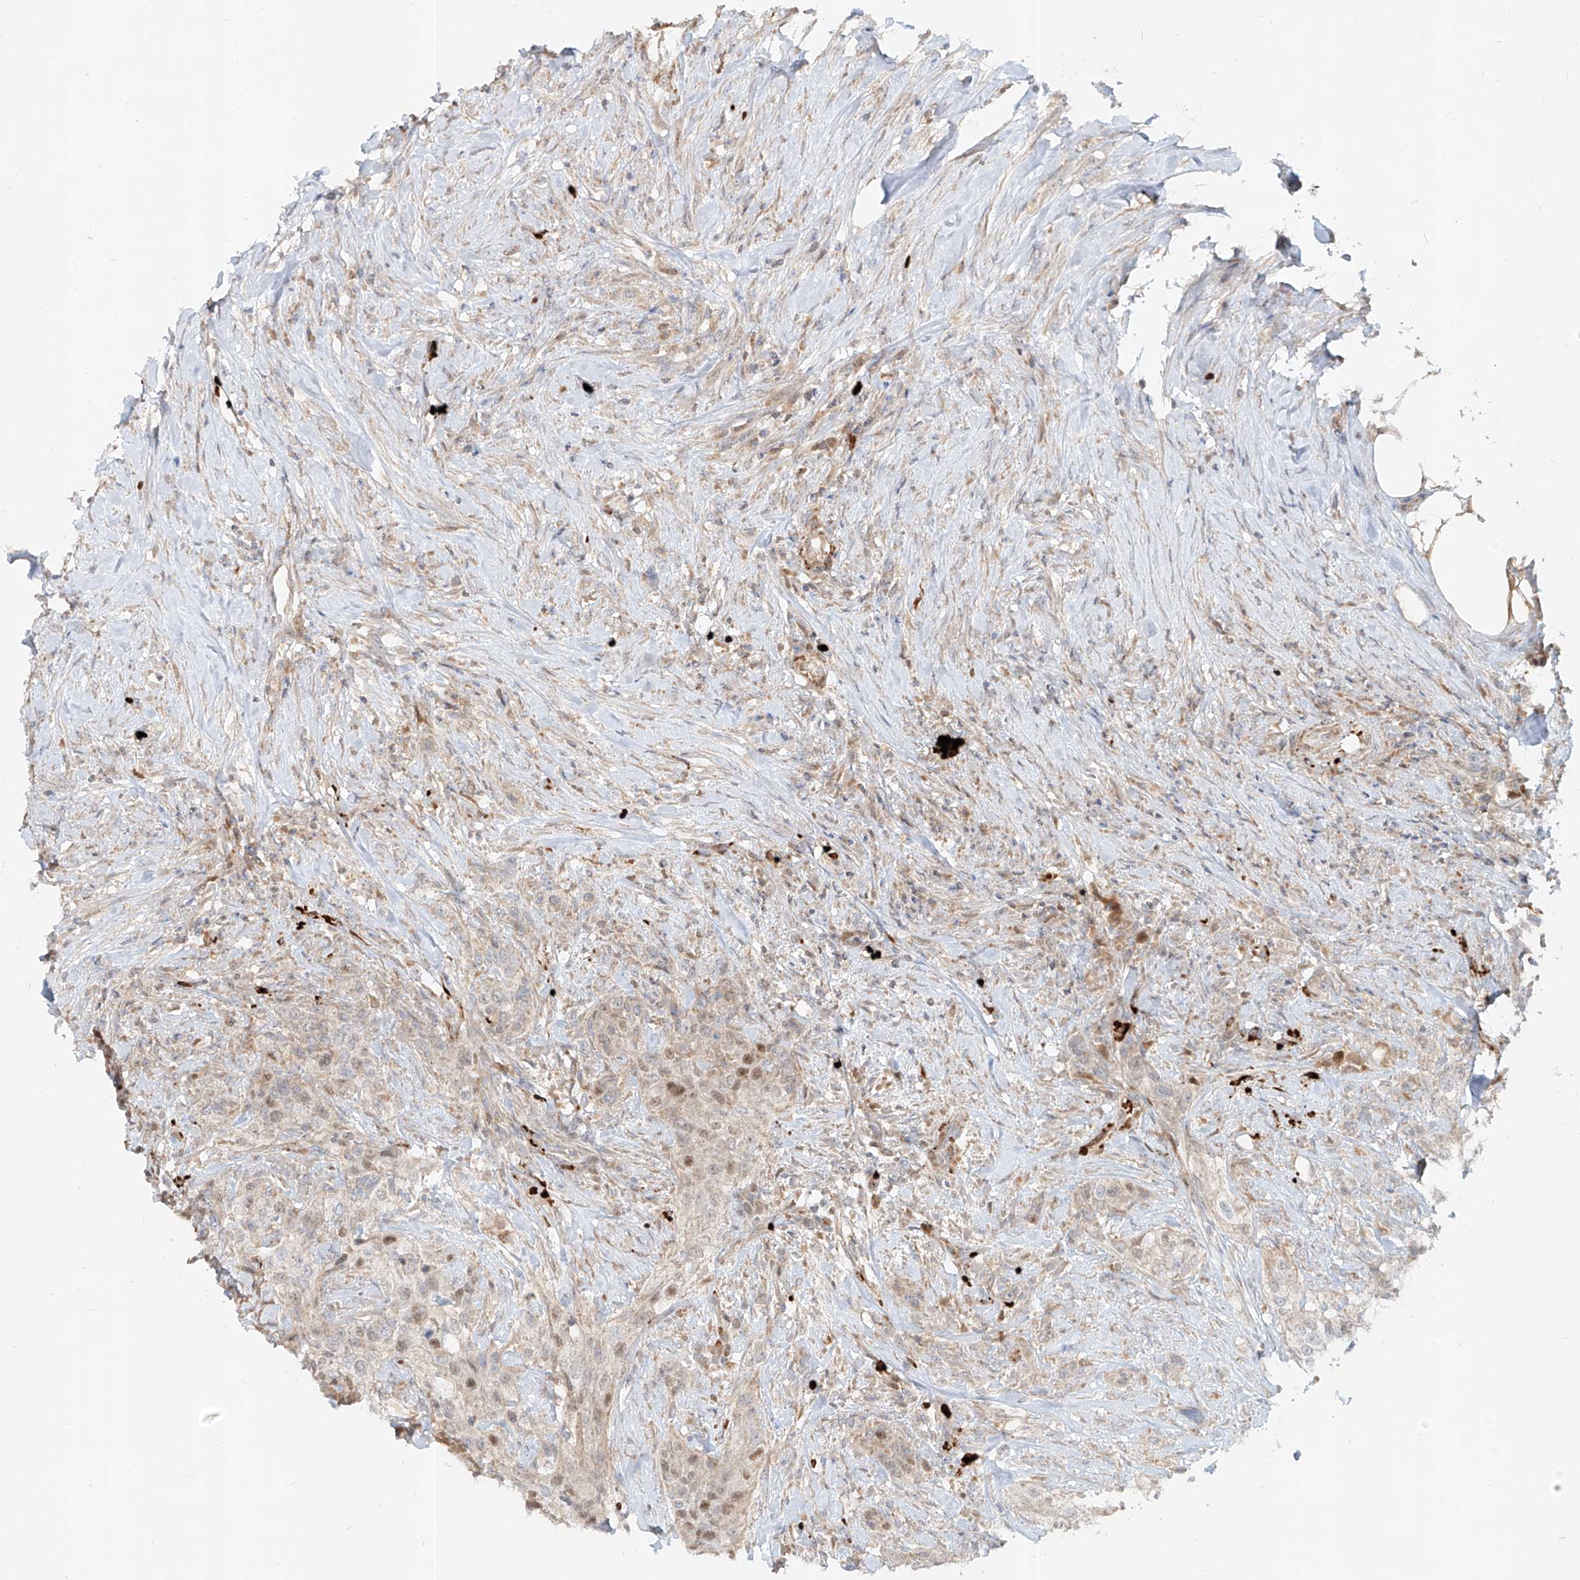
{"staining": {"intensity": "weak", "quantity": "<25%", "location": "nuclear"}, "tissue": "urothelial cancer", "cell_type": "Tumor cells", "image_type": "cancer", "snomed": [{"axis": "morphology", "description": "Urothelial carcinoma, High grade"}, {"axis": "topography", "description": "Urinary bladder"}], "caption": "Immunohistochemistry photomicrograph of human urothelial carcinoma (high-grade) stained for a protein (brown), which reveals no positivity in tumor cells. (Stains: DAB IHC with hematoxylin counter stain, Microscopy: brightfield microscopy at high magnification).", "gene": "FGD2", "patient": {"sex": "male", "age": 35}}